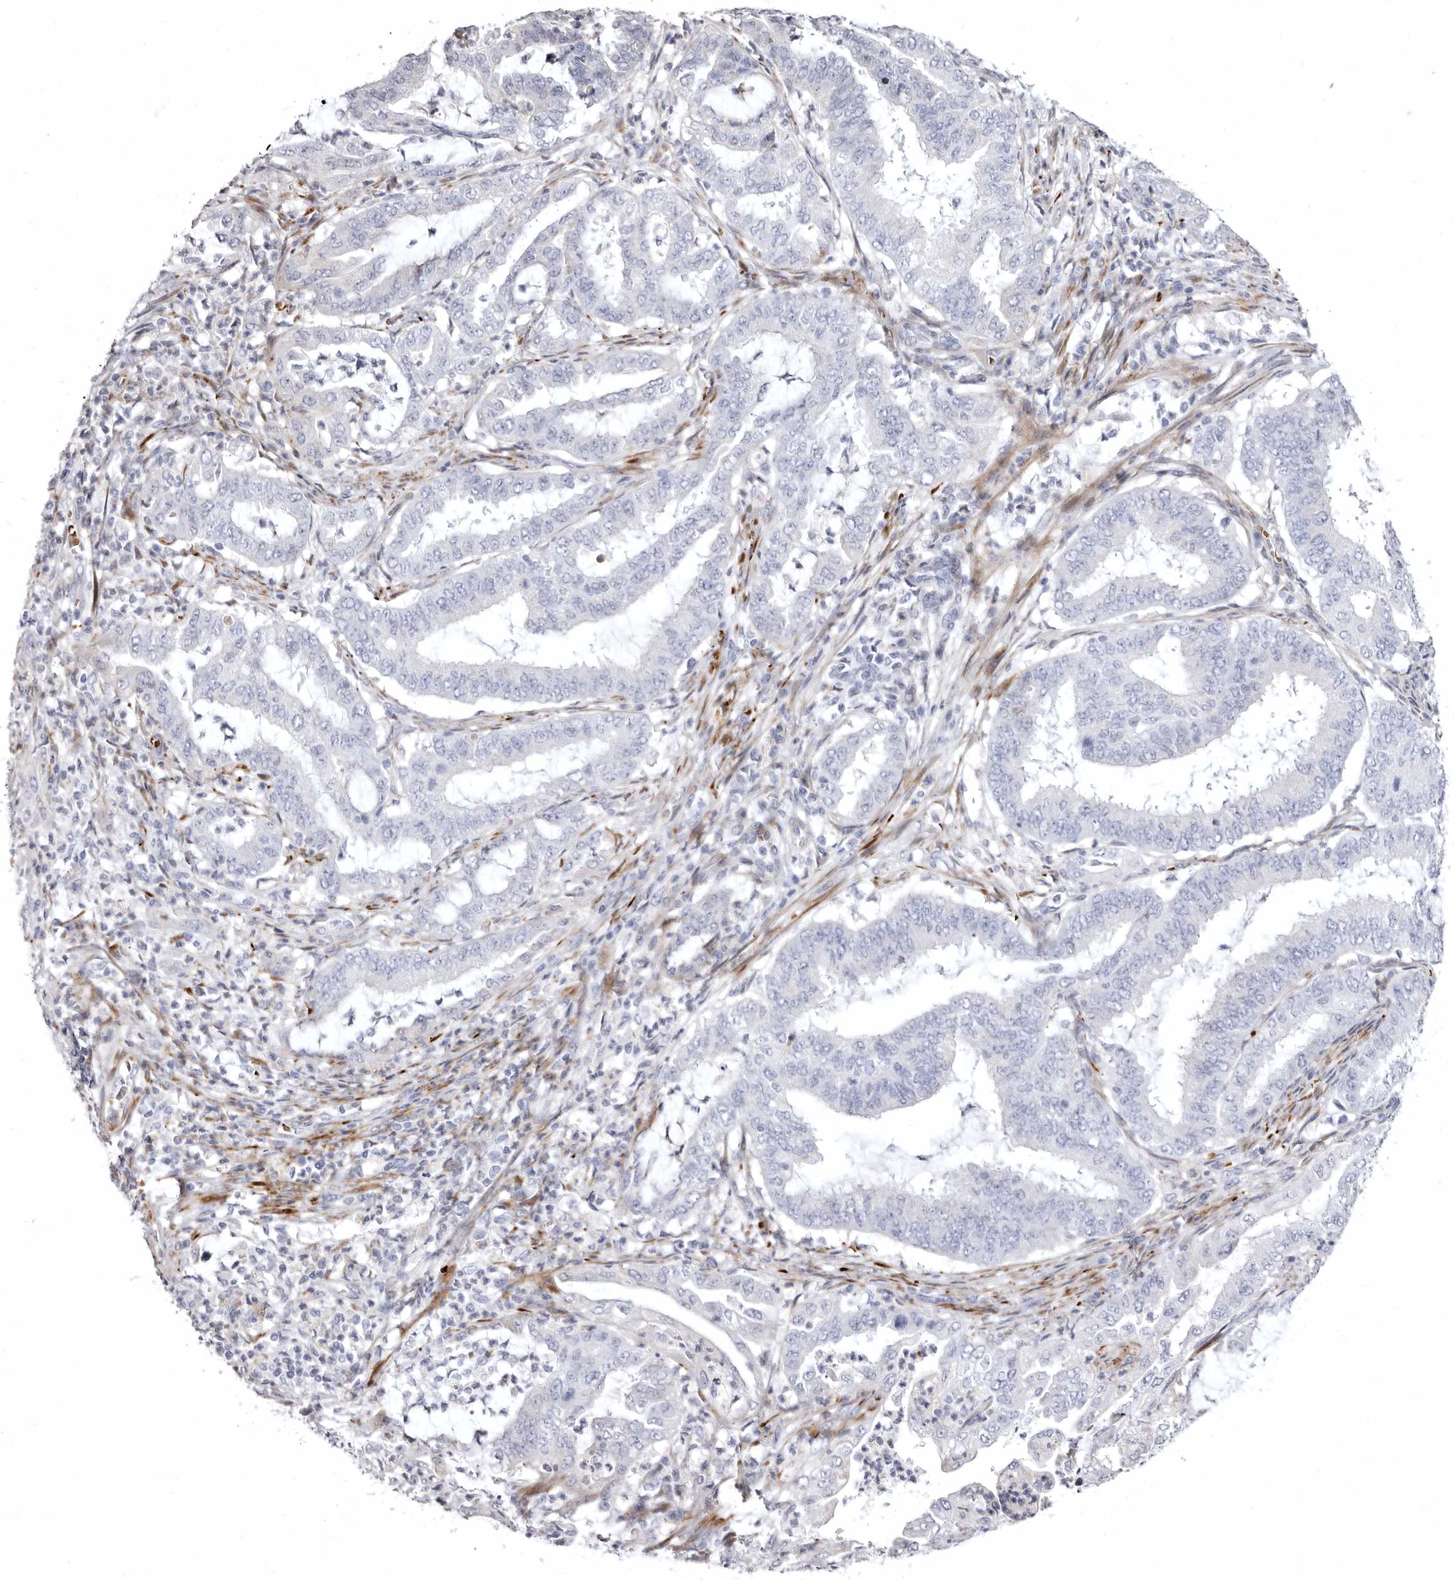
{"staining": {"intensity": "negative", "quantity": "none", "location": "none"}, "tissue": "endometrial cancer", "cell_type": "Tumor cells", "image_type": "cancer", "snomed": [{"axis": "morphology", "description": "Adenocarcinoma, NOS"}, {"axis": "topography", "description": "Endometrium"}], "caption": "Endometrial adenocarcinoma was stained to show a protein in brown. There is no significant expression in tumor cells.", "gene": "AIDA", "patient": {"sex": "female", "age": 51}}